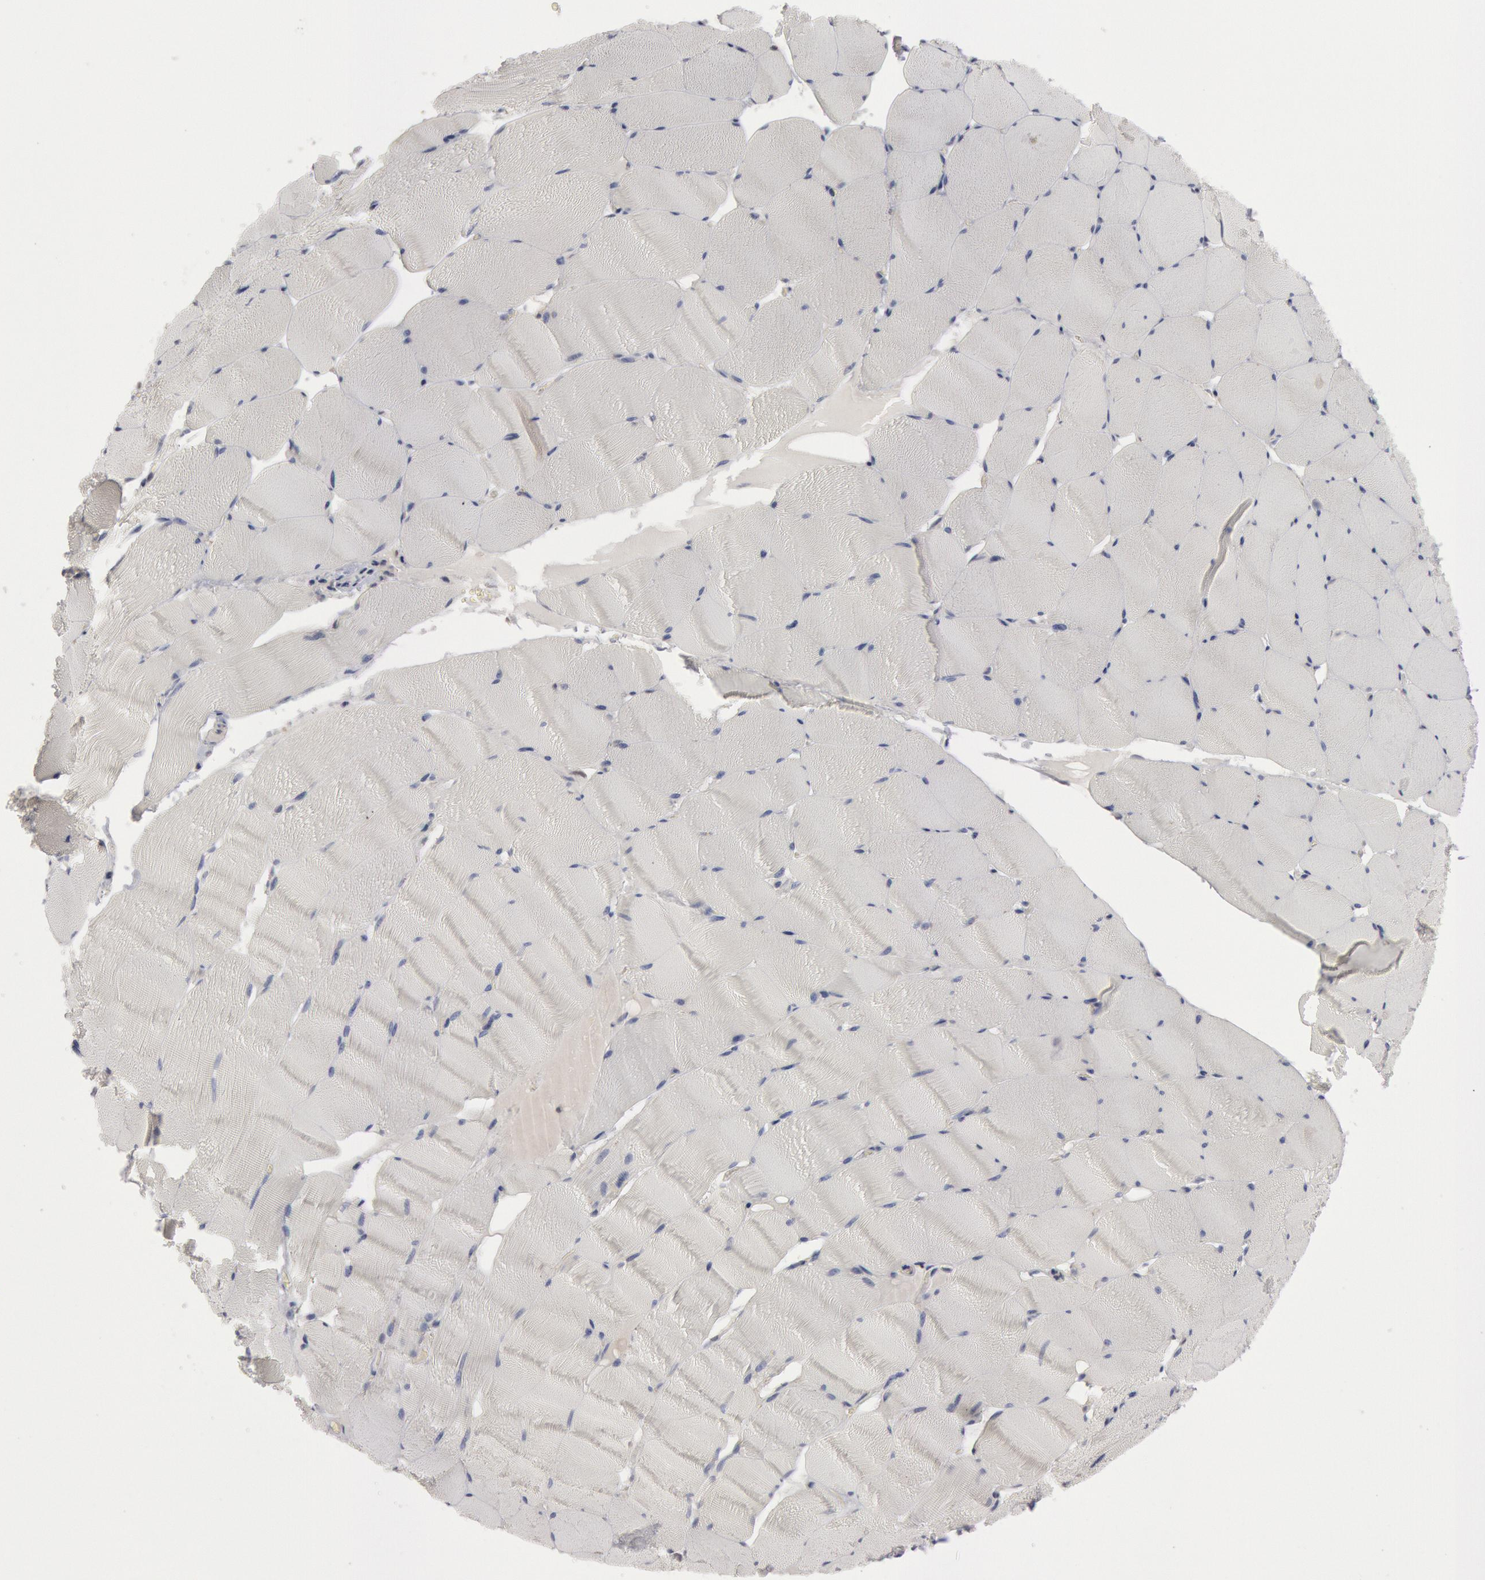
{"staining": {"intensity": "negative", "quantity": "none", "location": "none"}, "tissue": "skeletal muscle", "cell_type": "Myocytes", "image_type": "normal", "snomed": [{"axis": "morphology", "description": "Normal tissue, NOS"}, {"axis": "topography", "description": "Skeletal muscle"}], "caption": "Immunohistochemistry (IHC) image of unremarkable skeletal muscle: human skeletal muscle stained with DAB reveals no significant protein staining in myocytes.", "gene": "WDHD1", "patient": {"sex": "male", "age": 62}}